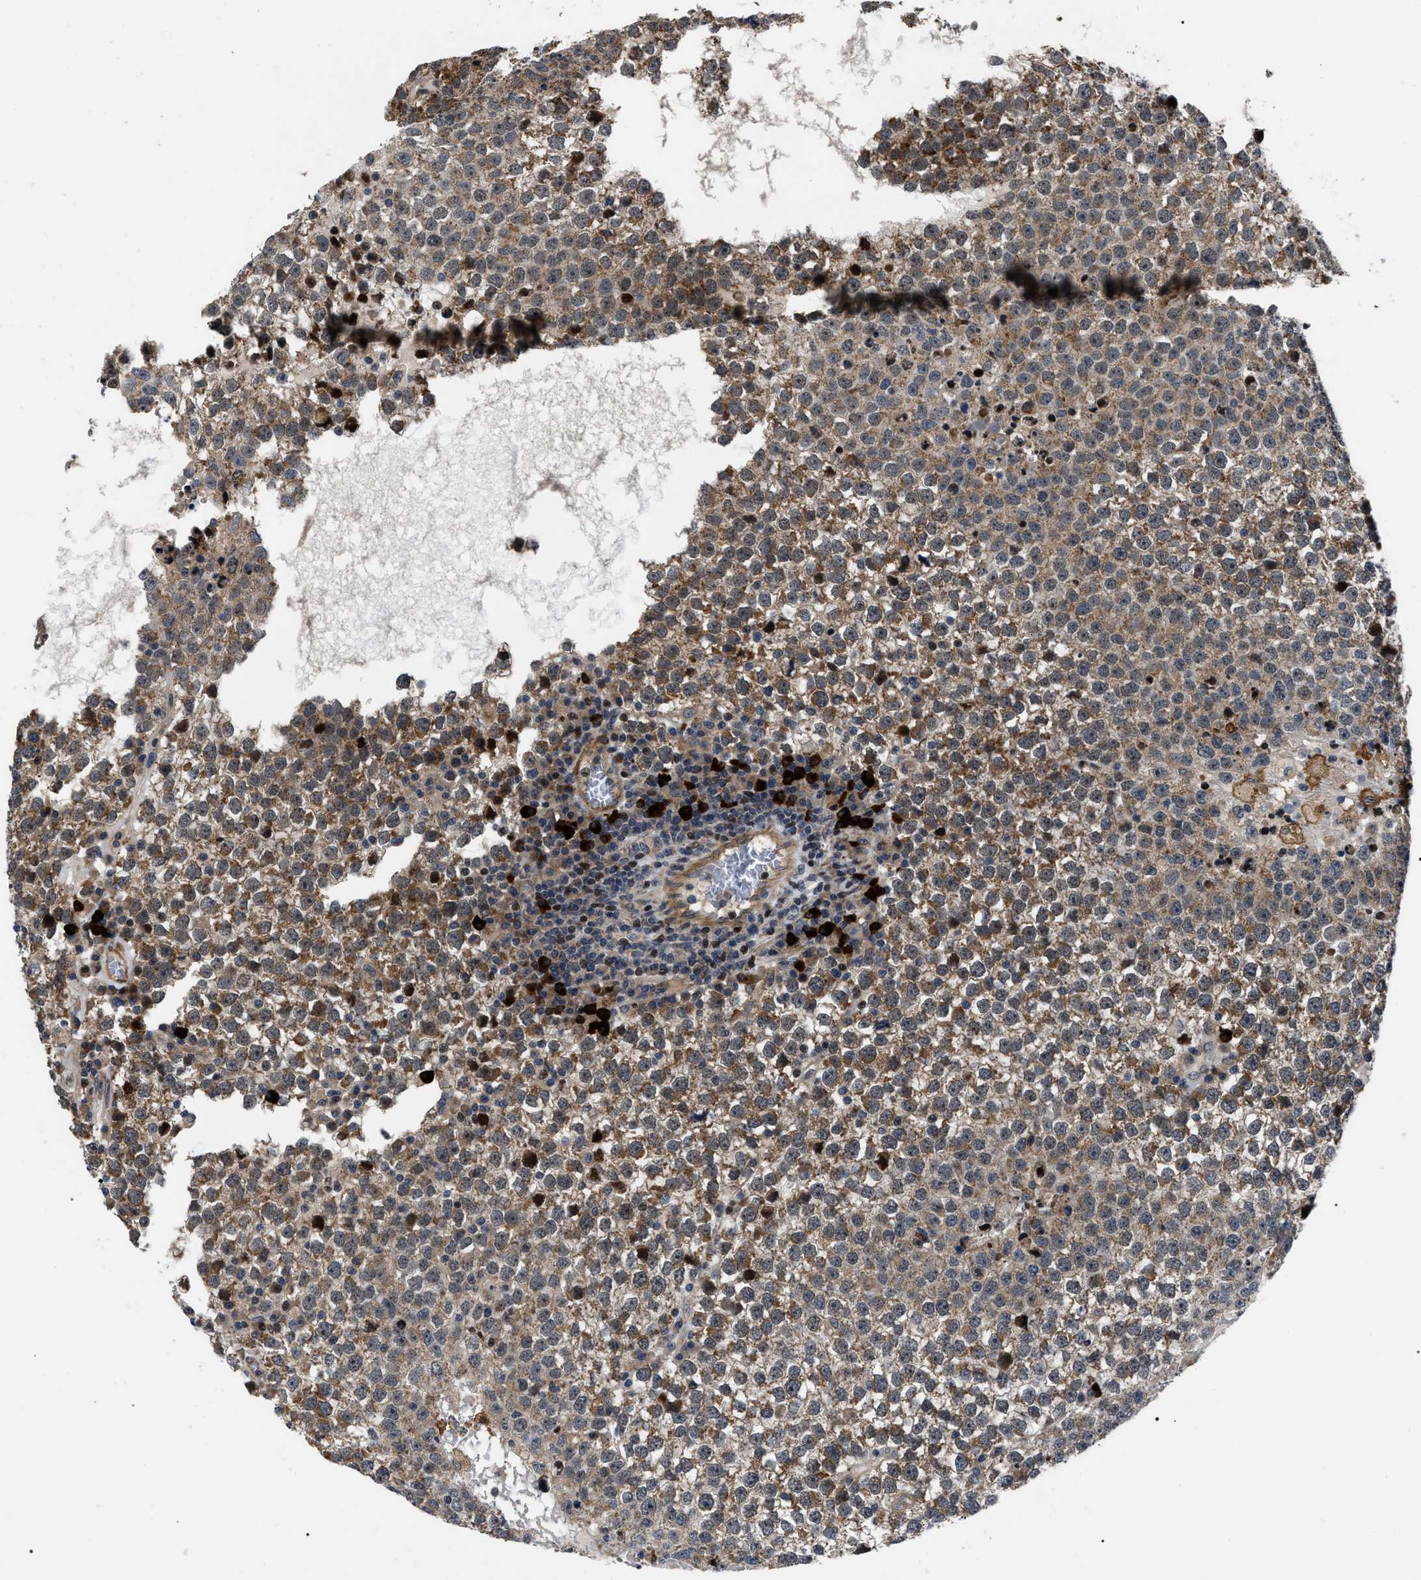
{"staining": {"intensity": "moderate", "quantity": ">75%", "location": "cytoplasmic/membranous"}, "tissue": "testis cancer", "cell_type": "Tumor cells", "image_type": "cancer", "snomed": [{"axis": "morphology", "description": "Seminoma, NOS"}, {"axis": "topography", "description": "Testis"}], "caption": "This micrograph displays immunohistochemistry (IHC) staining of human seminoma (testis), with medium moderate cytoplasmic/membranous expression in about >75% of tumor cells.", "gene": "PPWD1", "patient": {"sex": "male", "age": 65}}